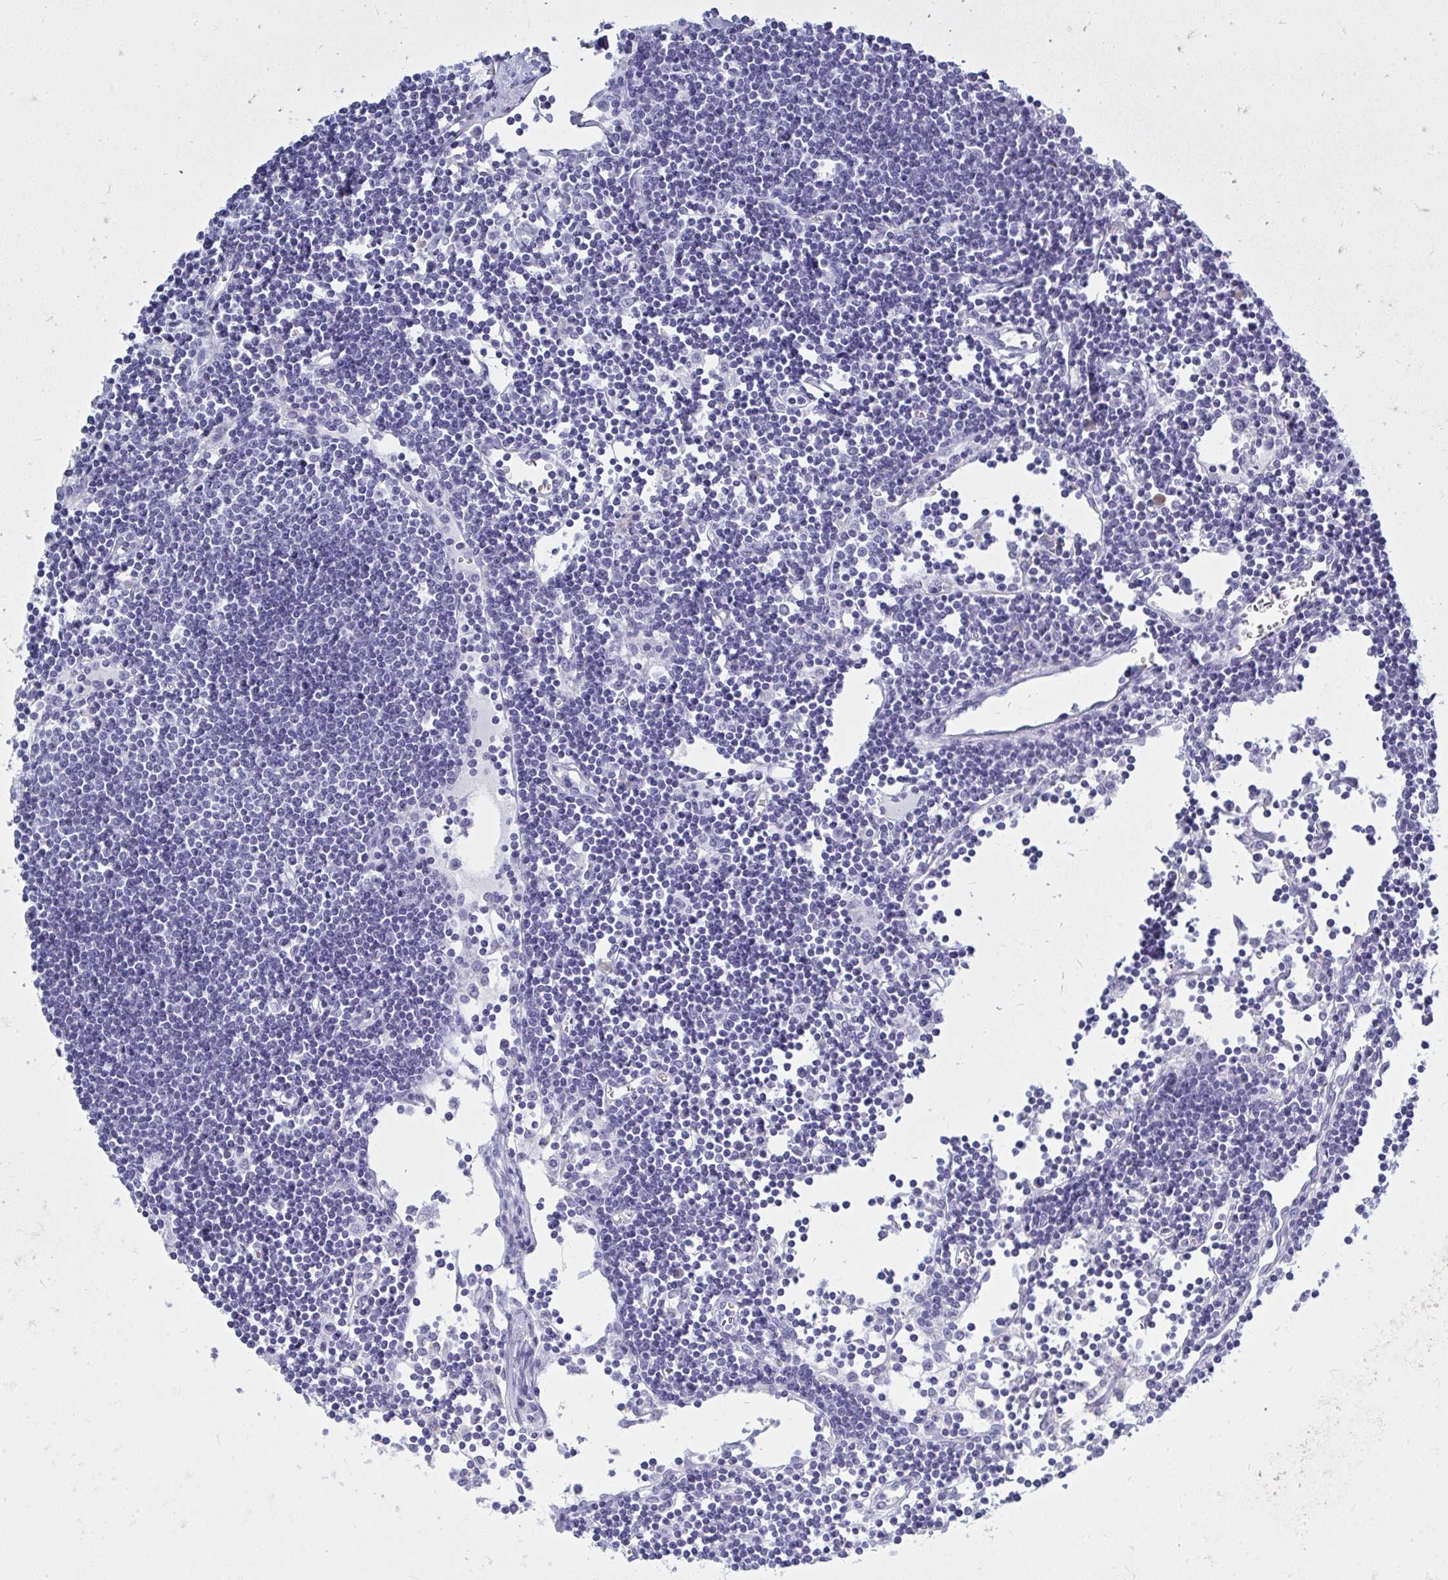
{"staining": {"intensity": "negative", "quantity": "none", "location": "none"}, "tissue": "lymph node", "cell_type": "Germinal center cells", "image_type": "normal", "snomed": [{"axis": "morphology", "description": "Normal tissue, NOS"}, {"axis": "topography", "description": "Lymph node"}], "caption": "Immunohistochemistry histopathology image of normal lymph node: lymph node stained with DAB (3,3'-diaminobenzidine) reveals no significant protein expression in germinal center cells.", "gene": "QDPR", "patient": {"sex": "female", "age": 65}}